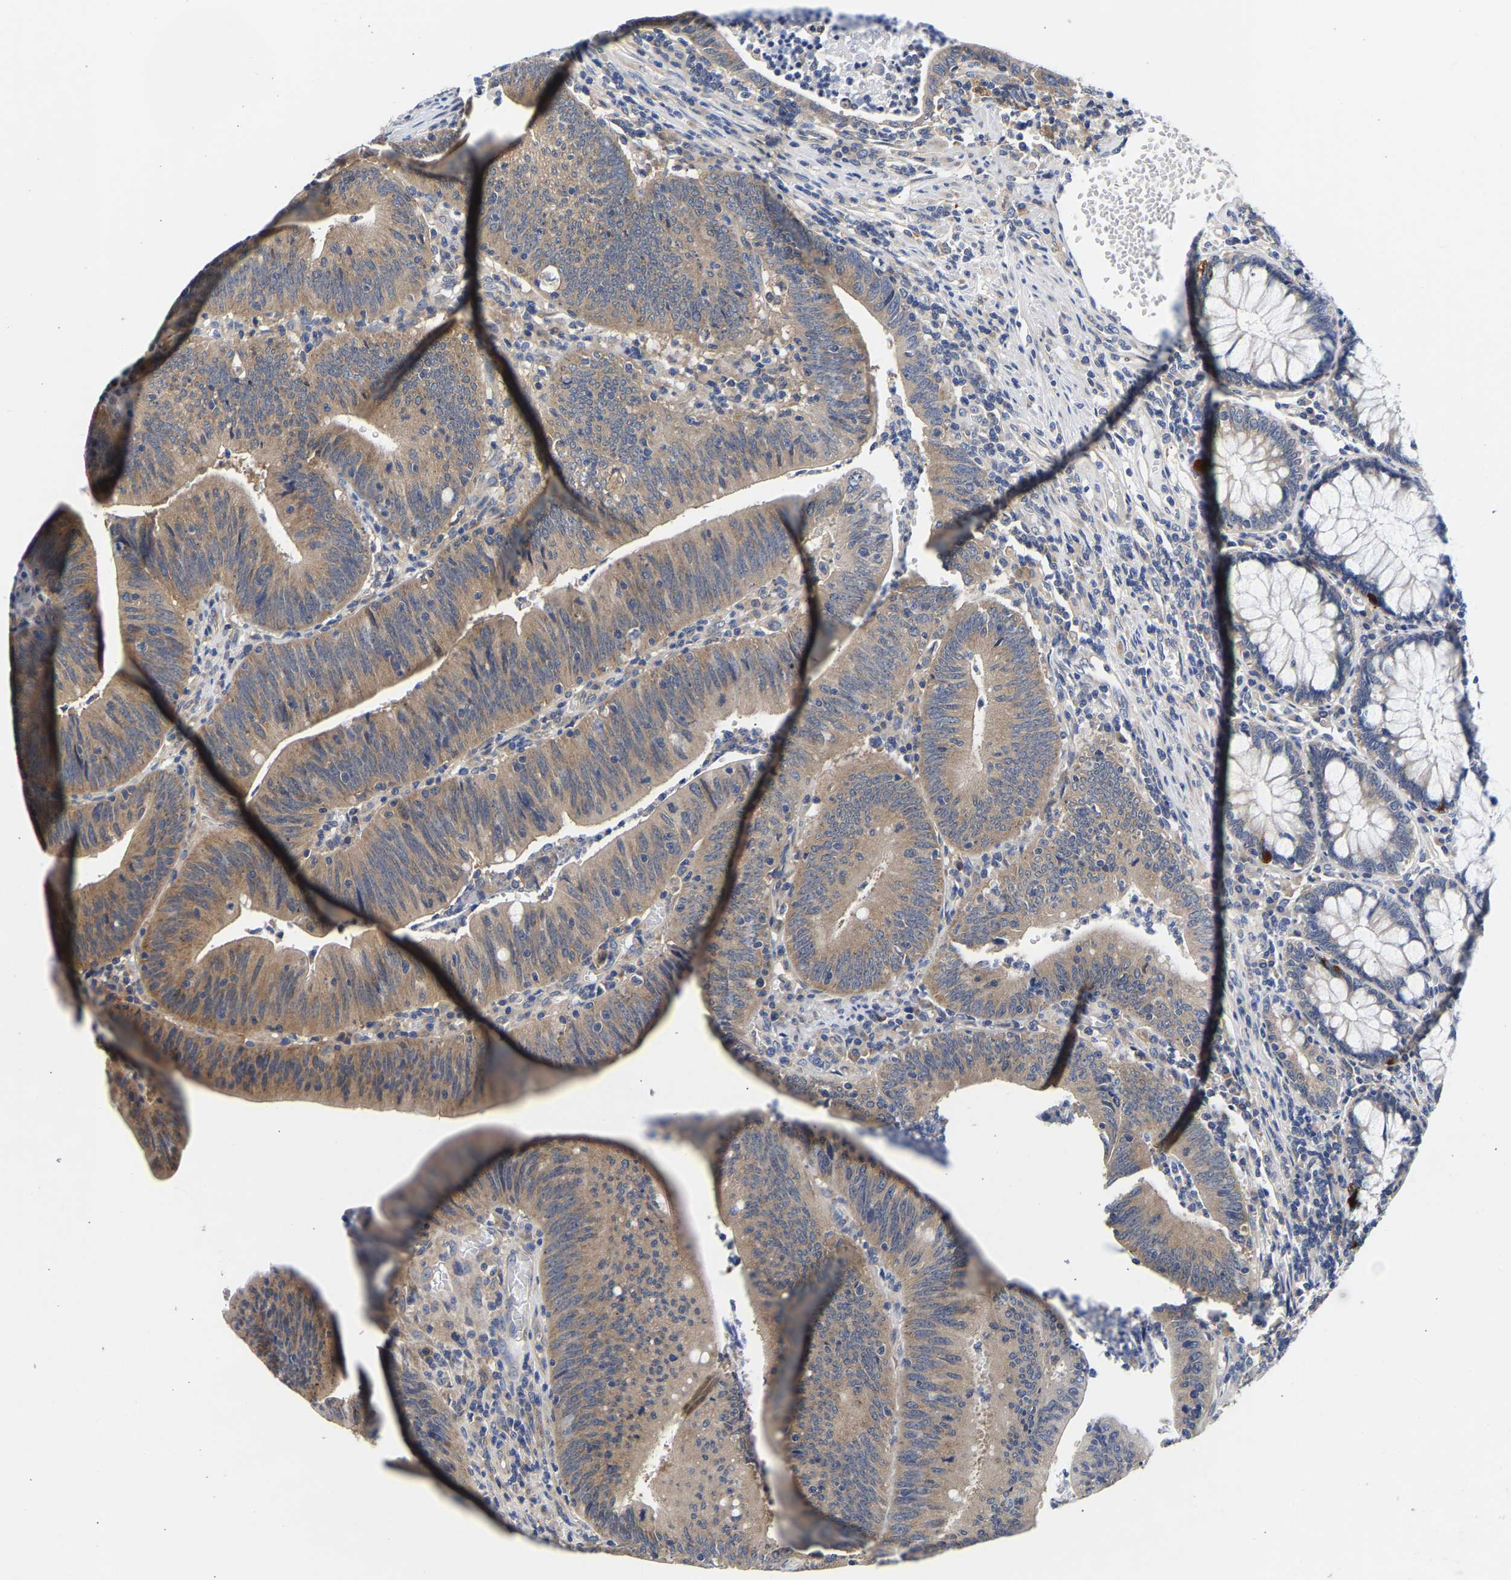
{"staining": {"intensity": "weak", "quantity": ">75%", "location": "cytoplasmic/membranous"}, "tissue": "colorectal cancer", "cell_type": "Tumor cells", "image_type": "cancer", "snomed": [{"axis": "morphology", "description": "Normal tissue, NOS"}, {"axis": "morphology", "description": "Adenocarcinoma, NOS"}, {"axis": "topography", "description": "Rectum"}], "caption": "Tumor cells show weak cytoplasmic/membranous staining in approximately >75% of cells in colorectal adenocarcinoma. (DAB (3,3'-diaminobenzidine) = brown stain, brightfield microscopy at high magnification).", "gene": "CCDC6", "patient": {"sex": "female", "age": 66}}